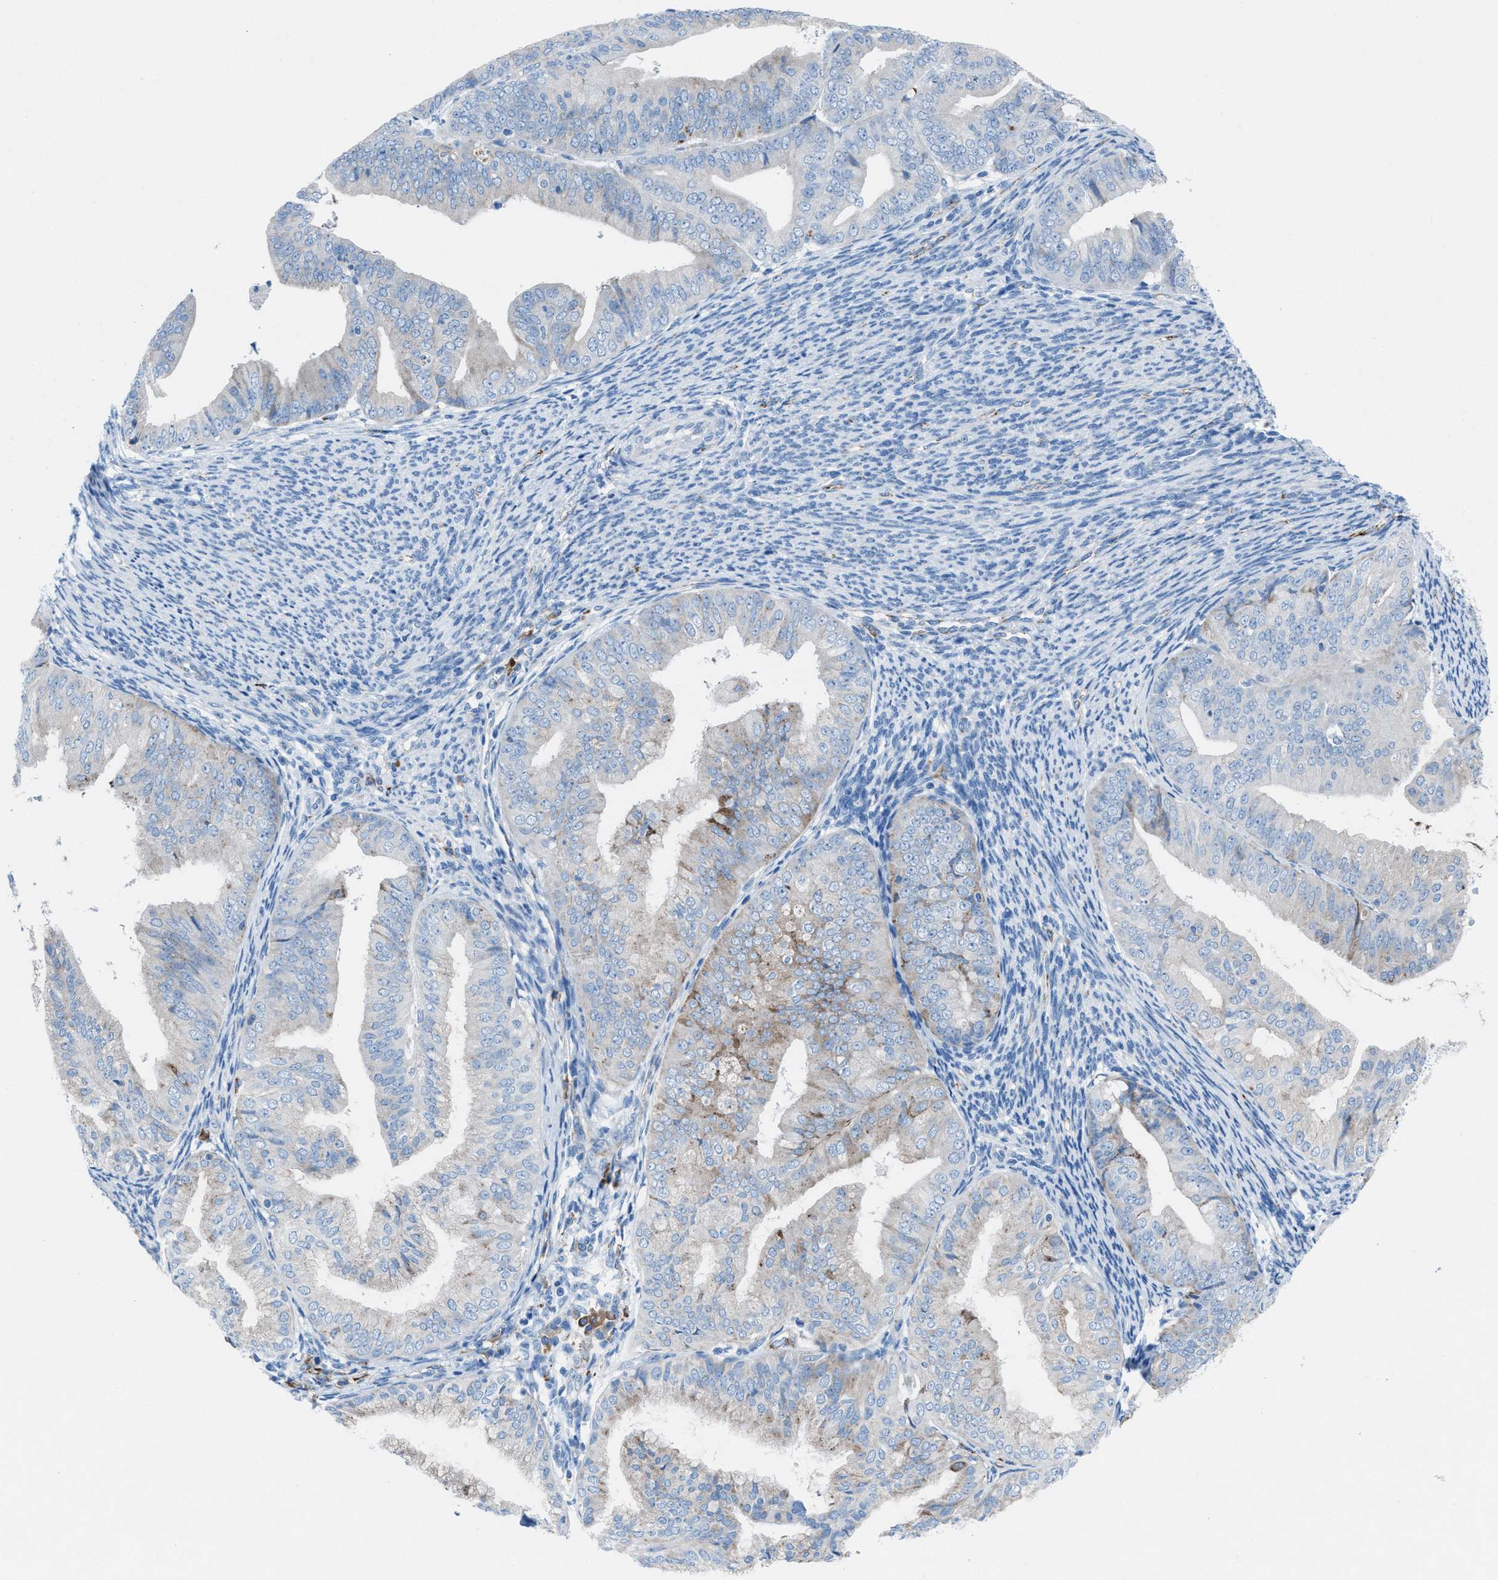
{"staining": {"intensity": "weak", "quantity": "<25%", "location": "cytoplasmic/membranous"}, "tissue": "endometrial cancer", "cell_type": "Tumor cells", "image_type": "cancer", "snomed": [{"axis": "morphology", "description": "Adenocarcinoma, NOS"}, {"axis": "topography", "description": "Endometrium"}], "caption": "Tumor cells show no significant protein positivity in endometrial cancer.", "gene": "CD1B", "patient": {"sex": "female", "age": 63}}